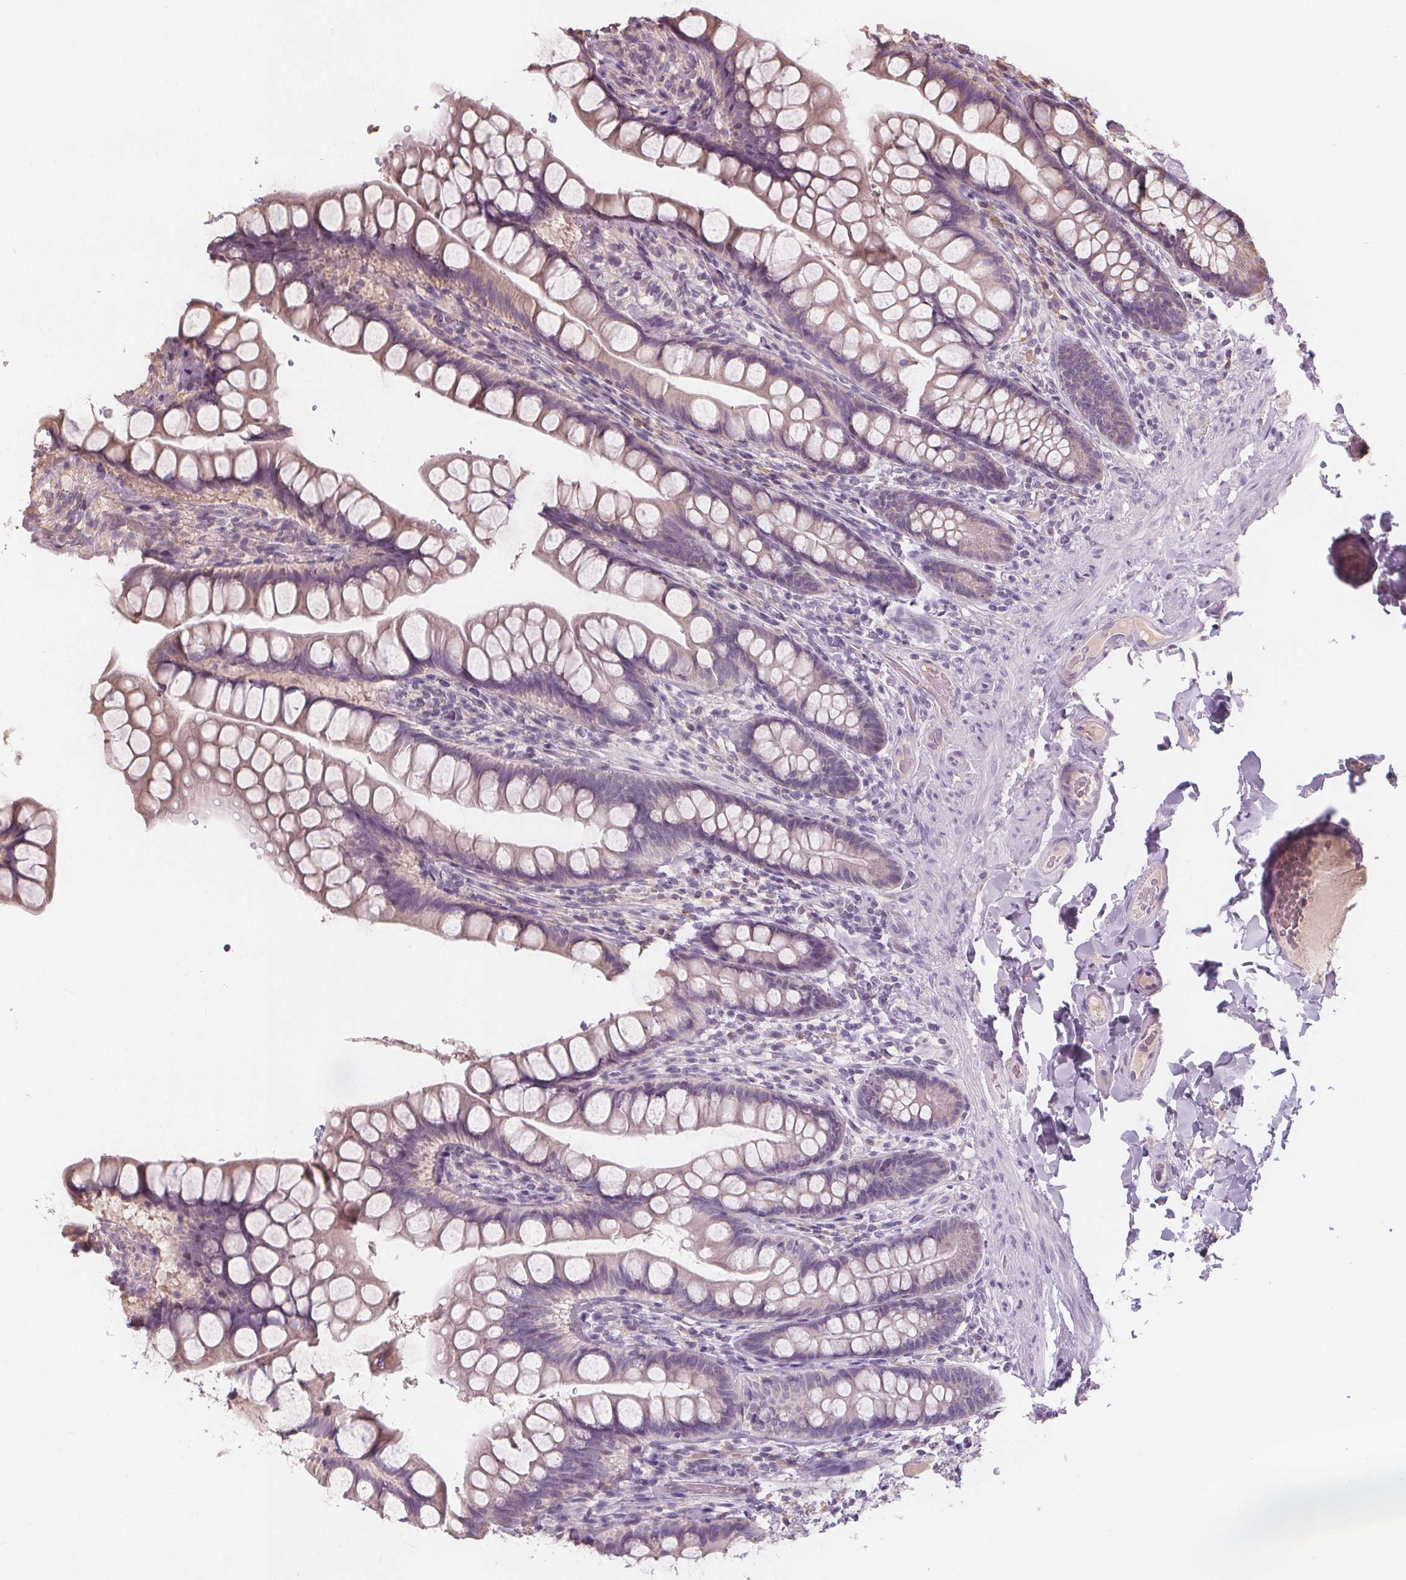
{"staining": {"intensity": "weak", "quantity": "<25%", "location": "cytoplasmic/membranous"}, "tissue": "small intestine", "cell_type": "Glandular cells", "image_type": "normal", "snomed": [{"axis": "morphology", "description": "Normal tissue, NOS"}, {"axis": "topography", "description": "Small intestine"}], "caption": "Glandular cells show no significant protein staining in normal small intestine.", "gene": "TMEM80", "patient": {"sex": "male", "age": 70}}